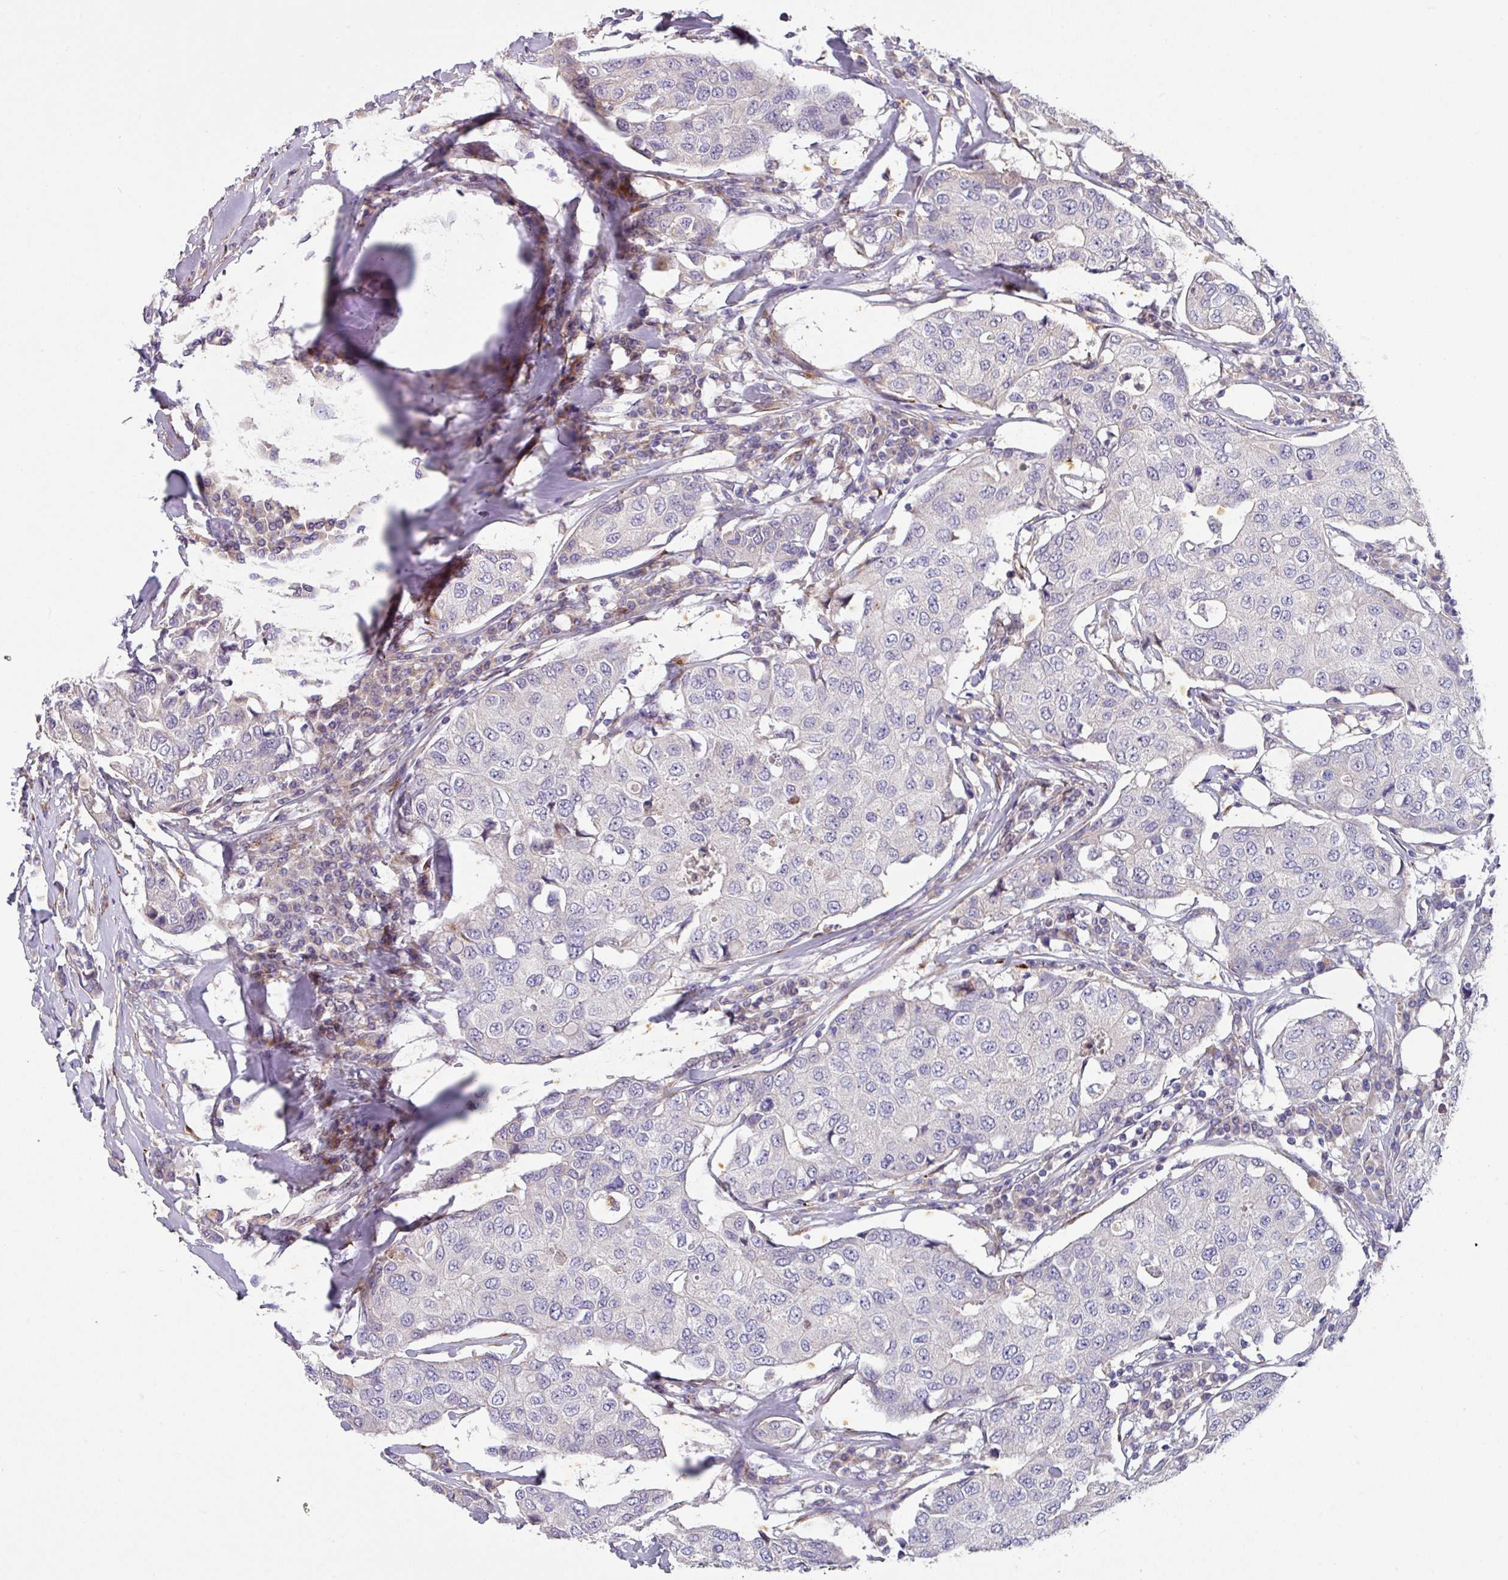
{"staining": {"intensity": "negative", "quantity": "none", "location": "none"}, "tissue": "breast cancer", "cell_type": "Tumor cells", "image_type": "cancer", "snomed": [{"axis": "morphology", "description": "Duct carcinoma"}, {"axis": "topography", "description": "Breast"}], "caption": "Breast intraductal carcinoma was stained to show a protein in brown. There is no significant positivity in tumor cells. The staining is performed using DAB (3,3'-diaminobenzidine) brown chromogen with nuclei counter-stained in using hematoxylin.", "gene": "KLHL3", "patient": {"sex": "female", "age": 80}}